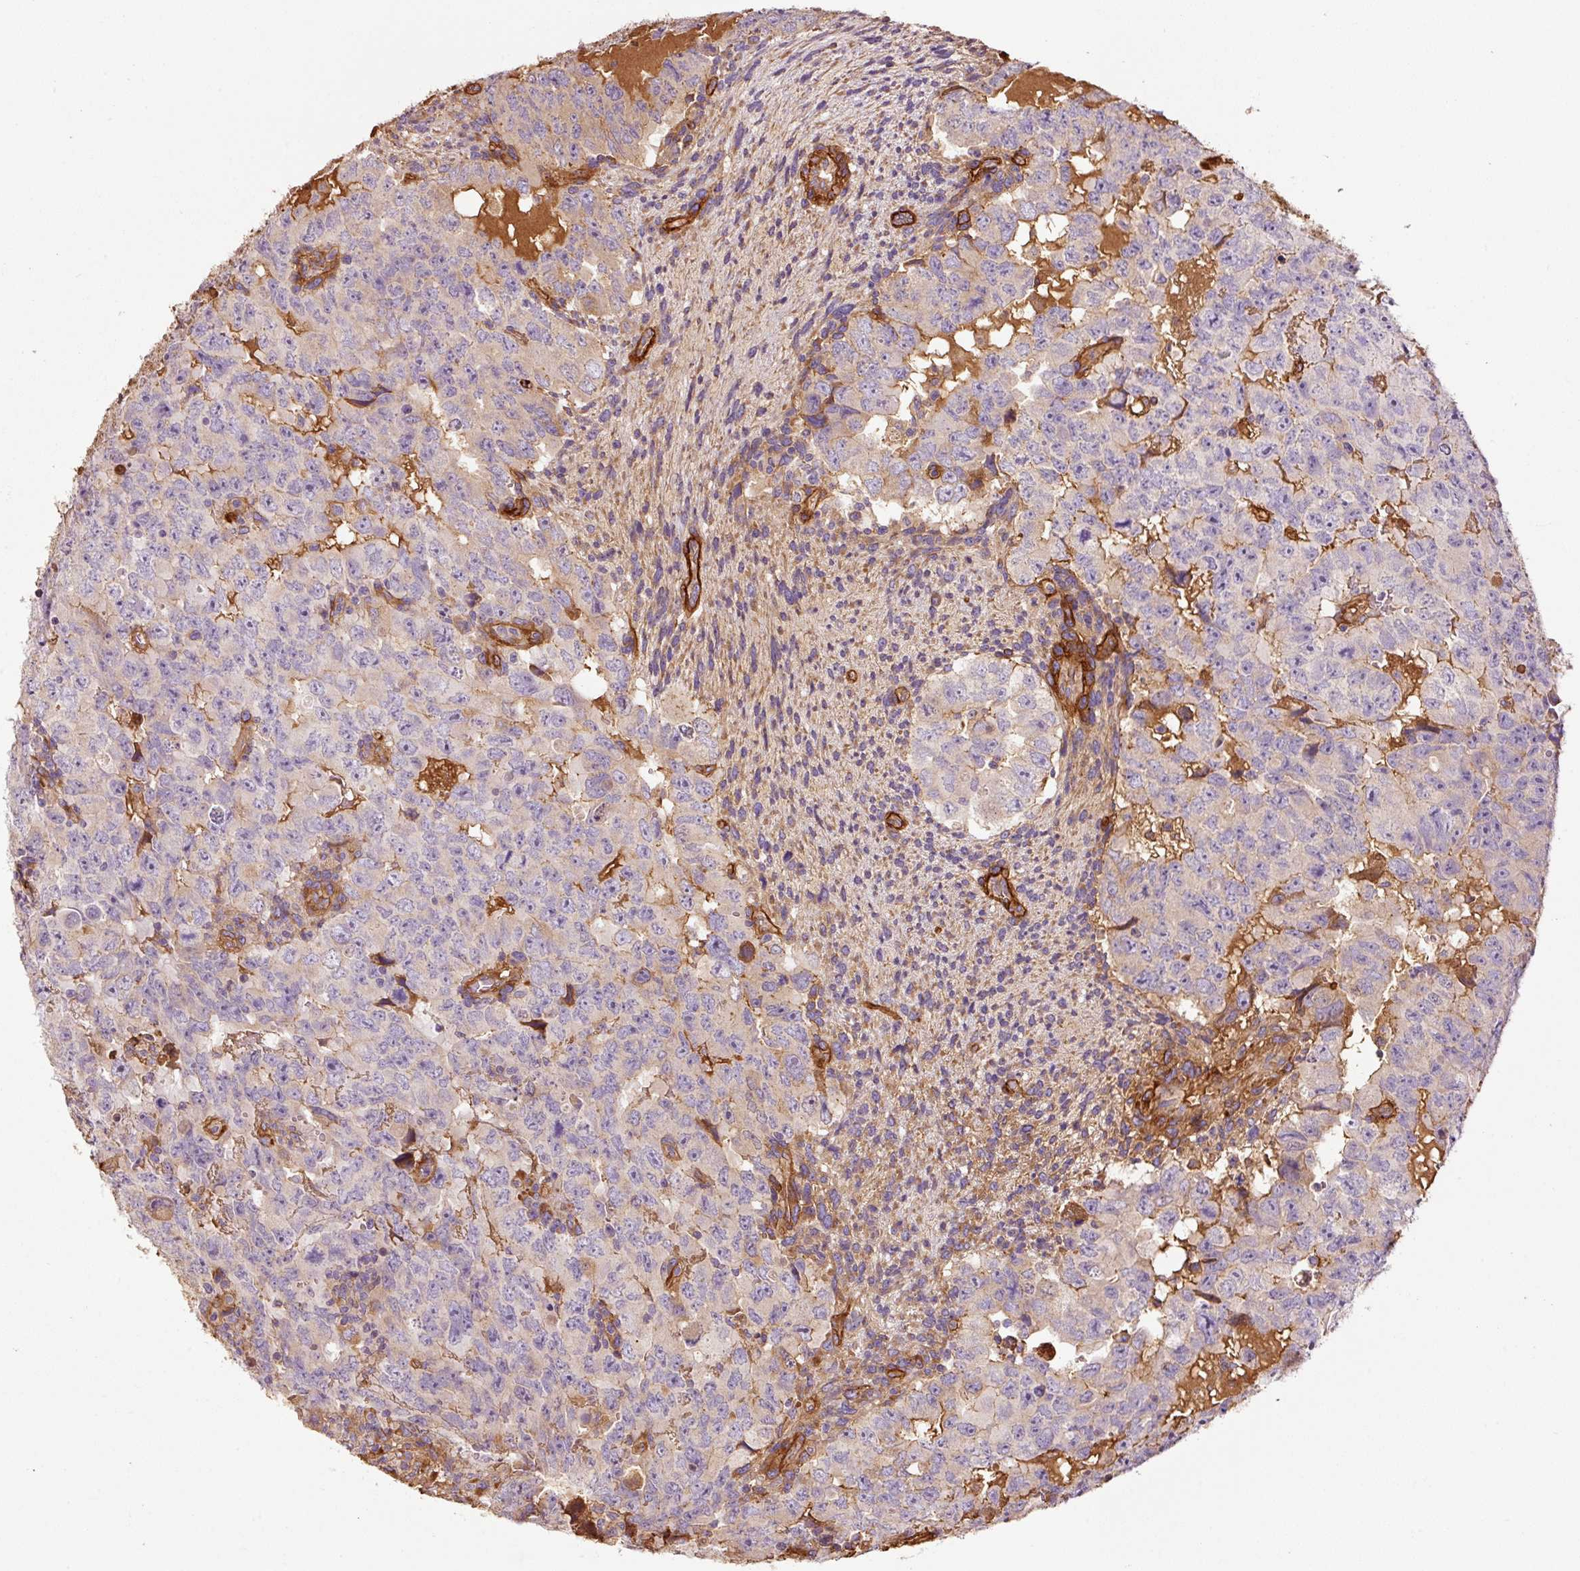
{"staining": {"intensity": "negative", "quantity": "none", "location": "none"}, "tissue": "testis cancer", "cell_type": "Tumor cells", "image_type": "cancer", "snomed": [{"axis": "morphology", "description": "Carcinoma, Embryonal, NOS"}, {"axis": "topography", "description": "Testis"}], "caption": "A micrograph of human testis embryonal carcinoma is negative for staining in tumor cells. (DAB (3,3'-diaminobenzidine) immunohistochemistry visualized using brightfield microscopy, high magnification).", "gene": "NID2", "patient": {"sex": "male", "age": 24}}